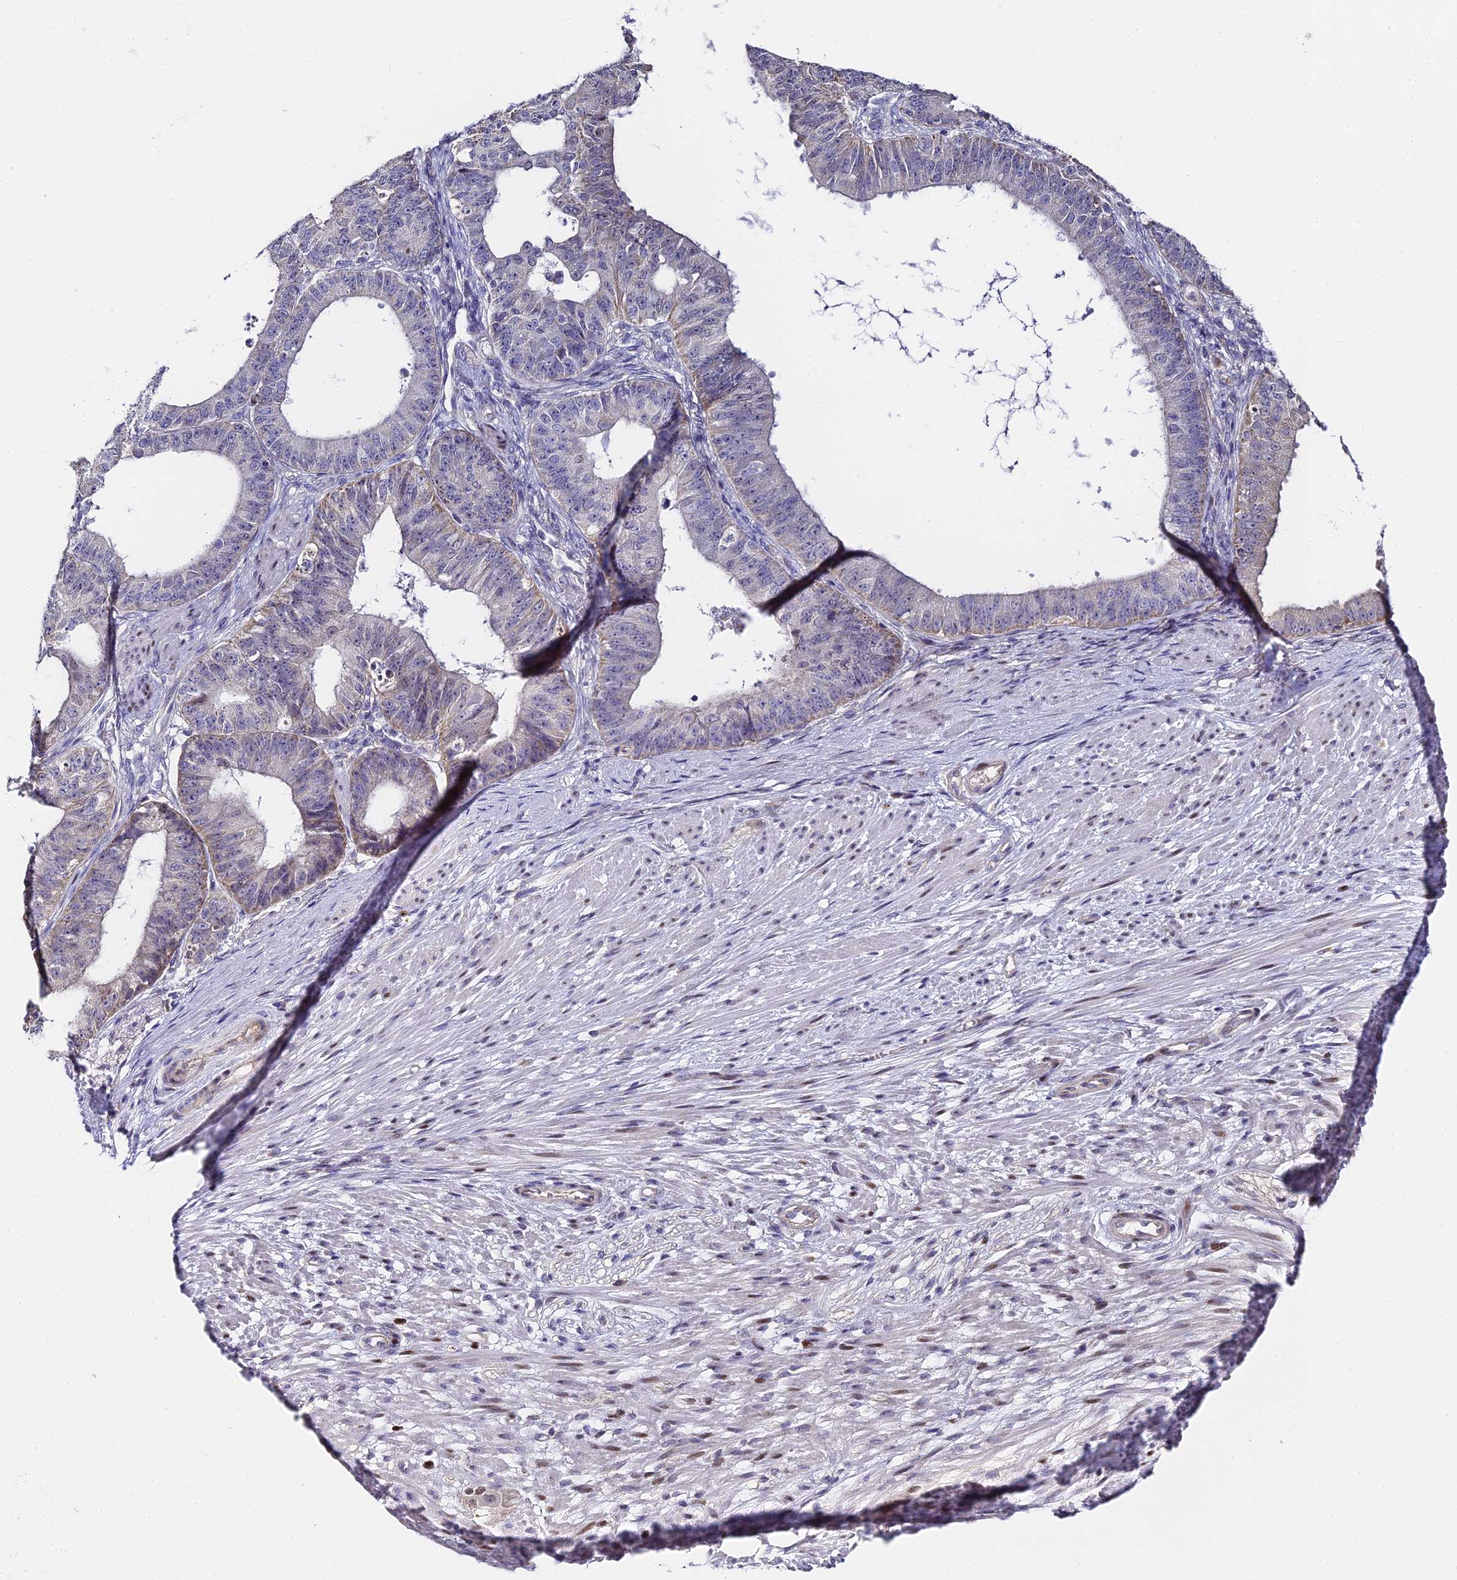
{"staining": {"intensity": "weak", "quantity": "<25%", "location": "cytoplasmic/membranous"}, "tissue": "ovarian cancer", "cell_type": "Tumor cells", "image_type": "cancer", "snomed": [{"axis": "morphology", "description": "Carcinoma, endometroid"}, {"axis": "topography", "description": "Appendix"}, {"axis": "topography", "description": "Ovary"}], "caption": "DAB immunohistochemical staining of ovarian endometroid carcinoma shows no significant expression in tumor cells.", "gene": "SERP1", "patient": {"sex": "female", "age": 42}}